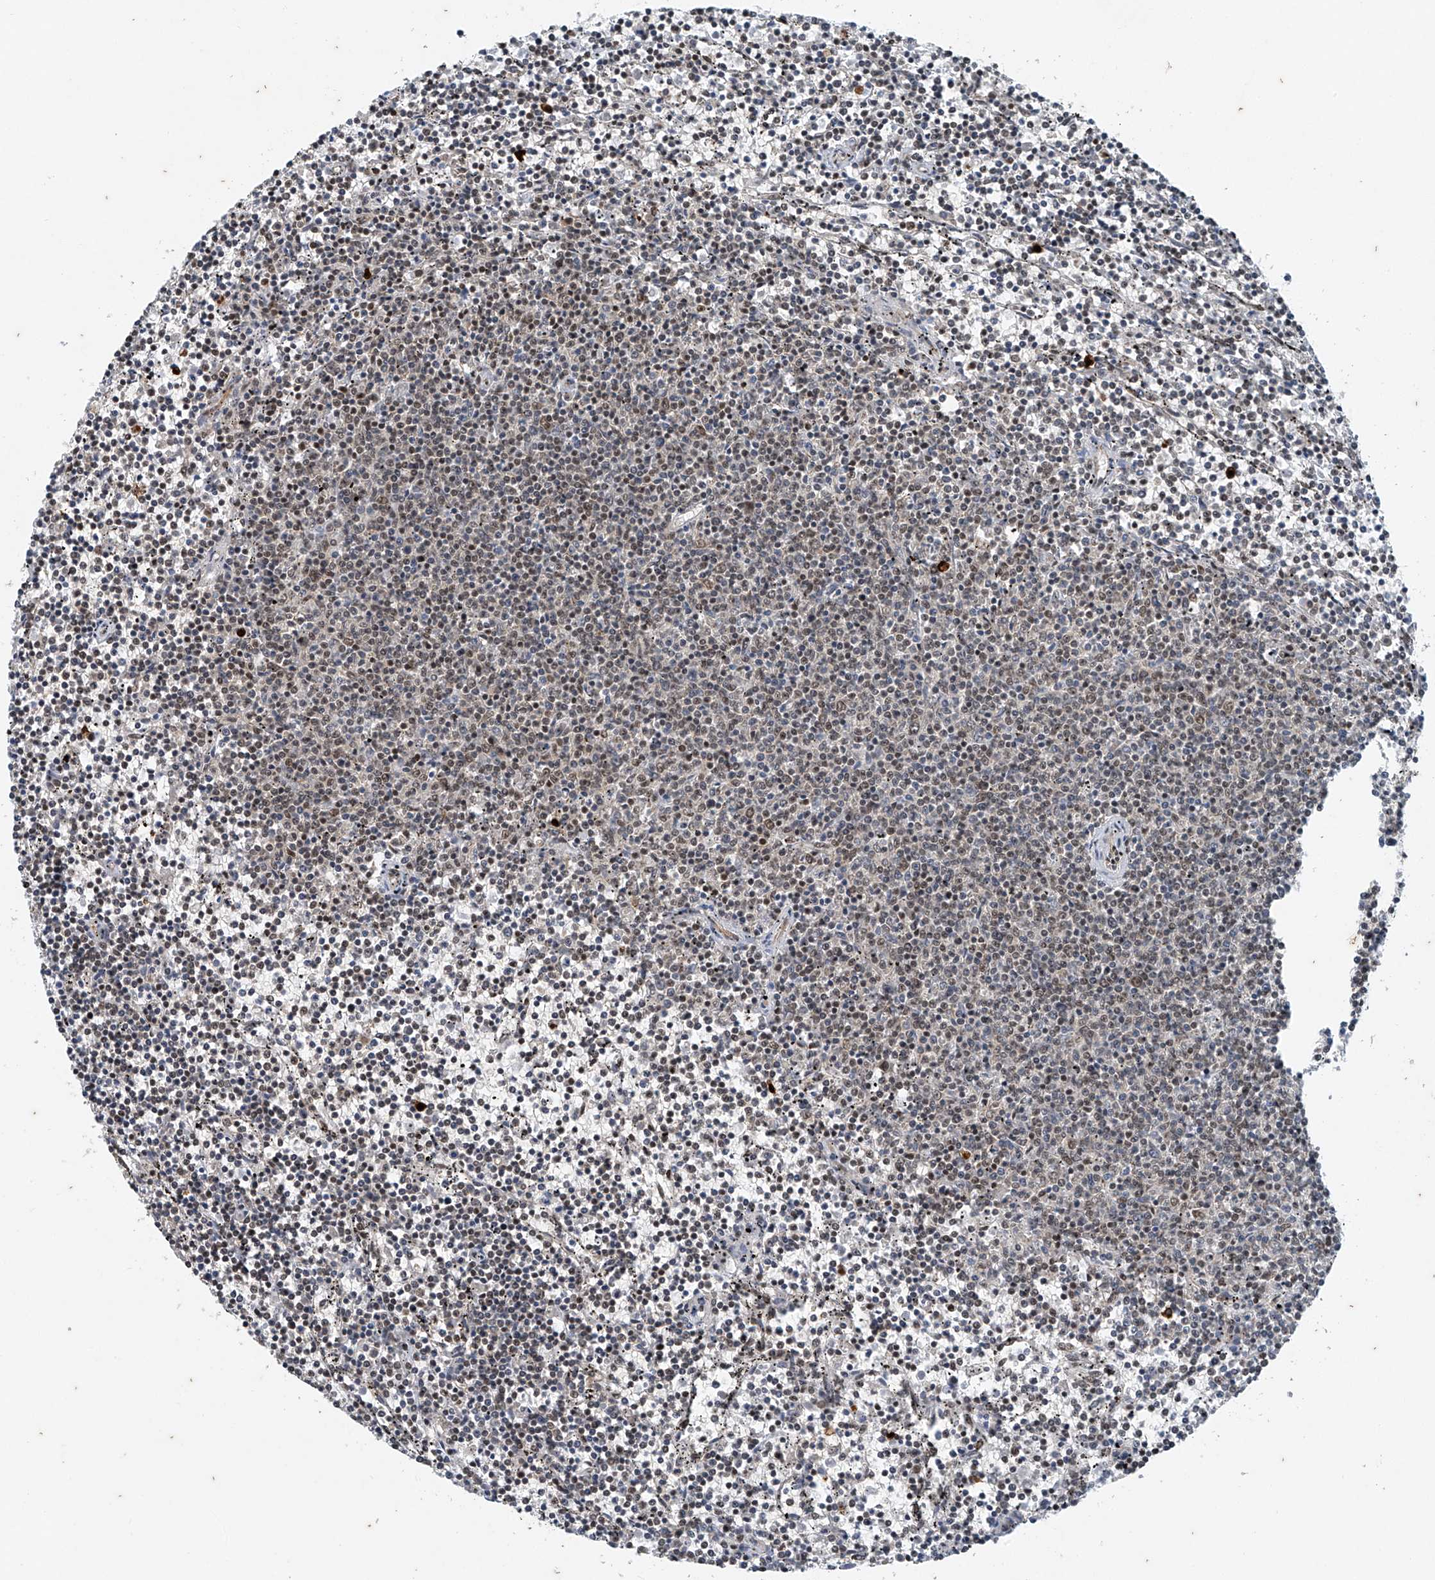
{"staining": {"intensity": "negative", "quantity": "none", "location": "none"}, "tissue": "lymphoma", "cell_type": "Tumor cells", "image_type": "cancer", "snomed": [{"axis": "morphology", "description": "Malignant lymphoma, non-Hodgkin's type, Low grade"}, {"axis": "topography", "description": "Spleen"}], "caption": "The image demonstrates no significant expression in tumor cells of lymphoma.", "gene": "TAF8", "patient": {"sex": "female", "age": 50}}